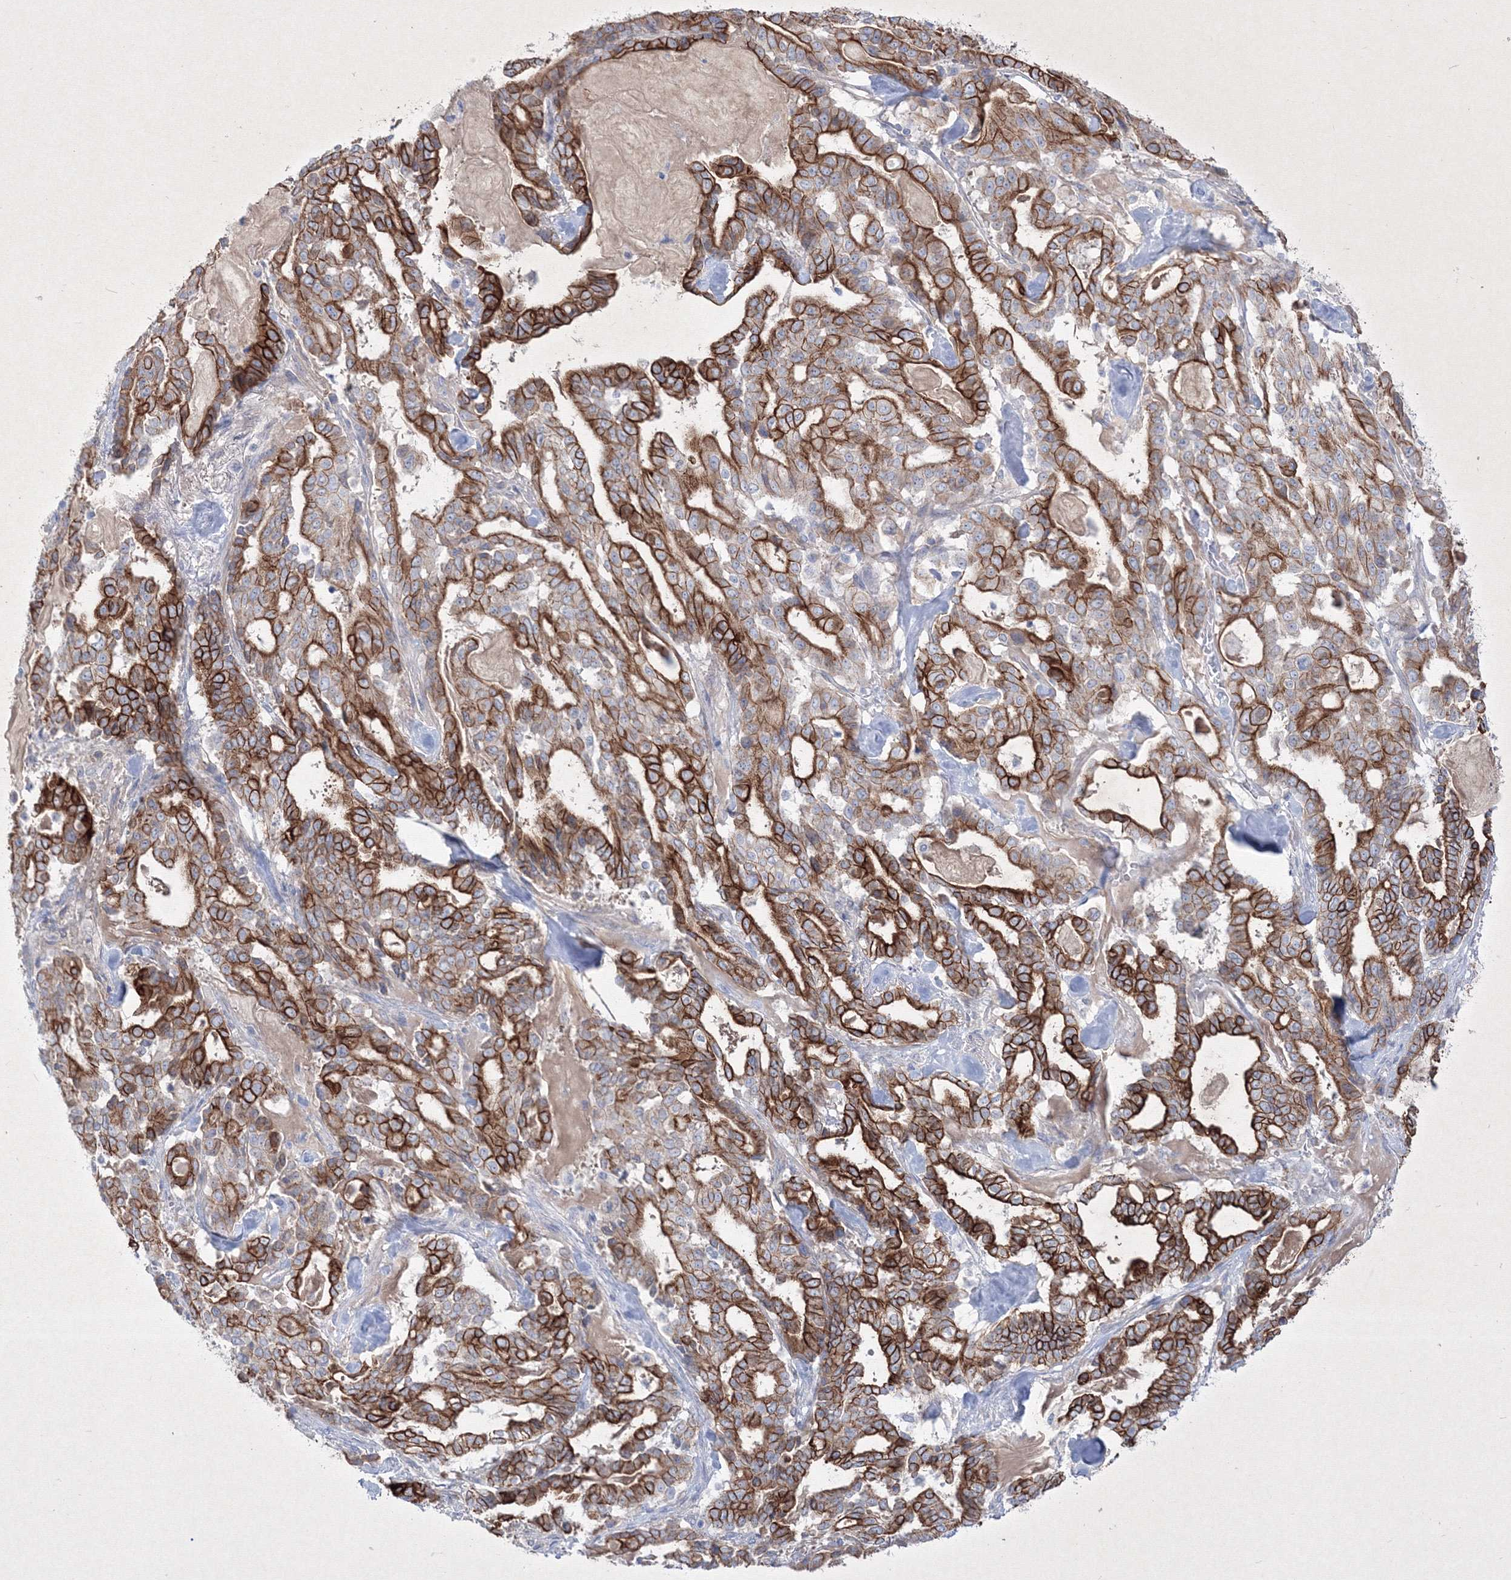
{"staining": {"intensity": "strong", "quantity": ">75%", "location": "cytoplasmic/membranous"}, "tissue": "pancreatic cancer", "cell_type": "Tumor cells", "image_type": "cancer", "snomed": [{"axis": "morphology", "description": "Adenocarcinoma, NOS"}, {"axis": "topography", "description": "Pancreas"}], "caption": "A photomicrograph showing strong cytoplasmic/membranous staining in approximately >75% of tumor cells in adenocarcinoma (pancreatic), as visualized by brown immunohistochemical staining.", "gene": "TMEM139", "patient": {"sex": "male", "age": 63}}